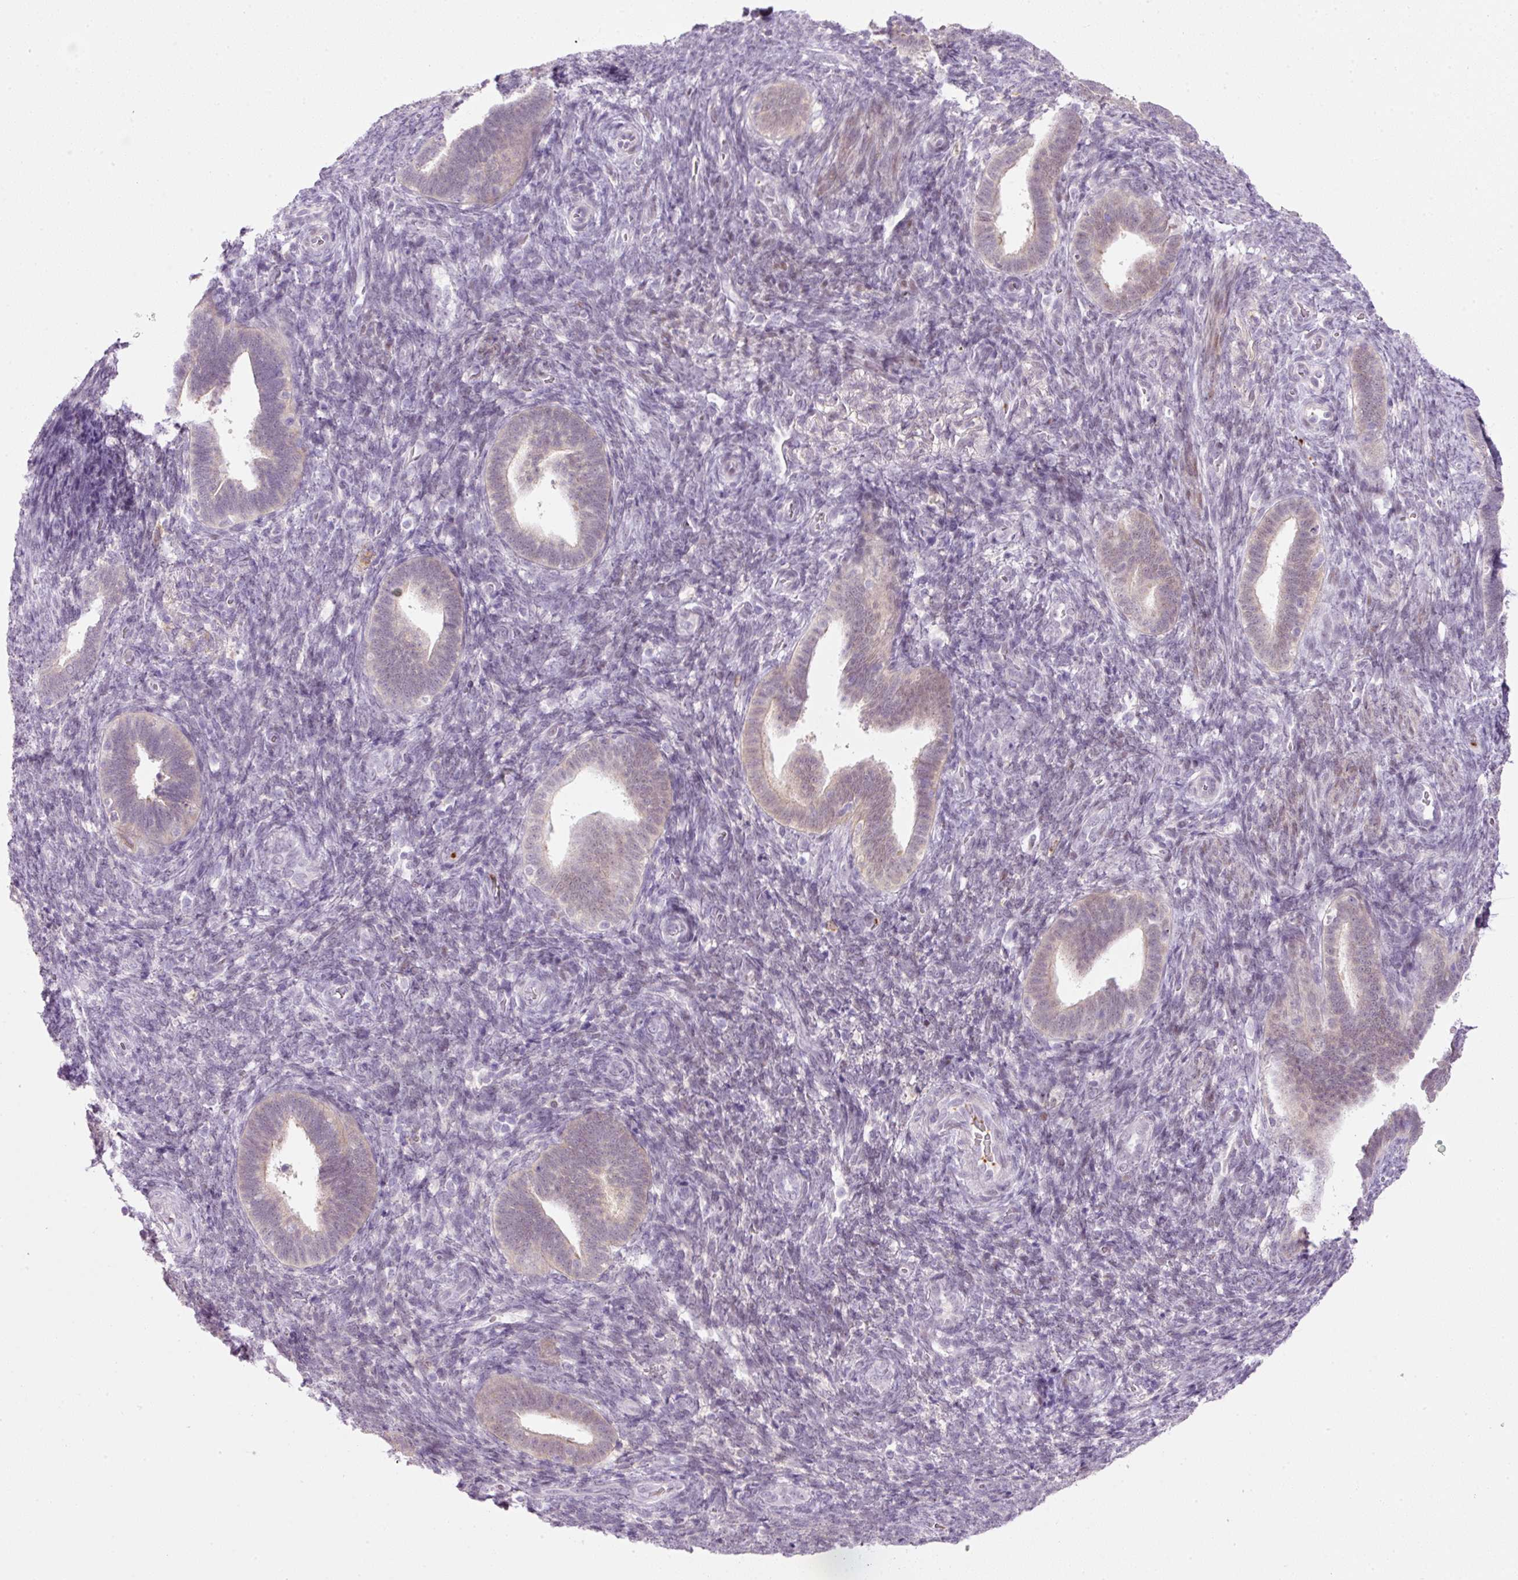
{"staining": {"intensity": "negative", "quantity": "none", "location": "none"}, "tissue": "endometrium", "cell_type": "Cells in endometrial stroma", "image_type": "normal", "snomed": [{"axis": "morphology", "description": "Normal tissue, NOS"}, {"axis": "topography", "description": "Endometrium"}], "caption": "This is a image of IHC staining of benign endometrium, which shows no expression in cells in endometrial stroma.", "gene": "SRC", "patient": {"sex": "female", "age": 34}}